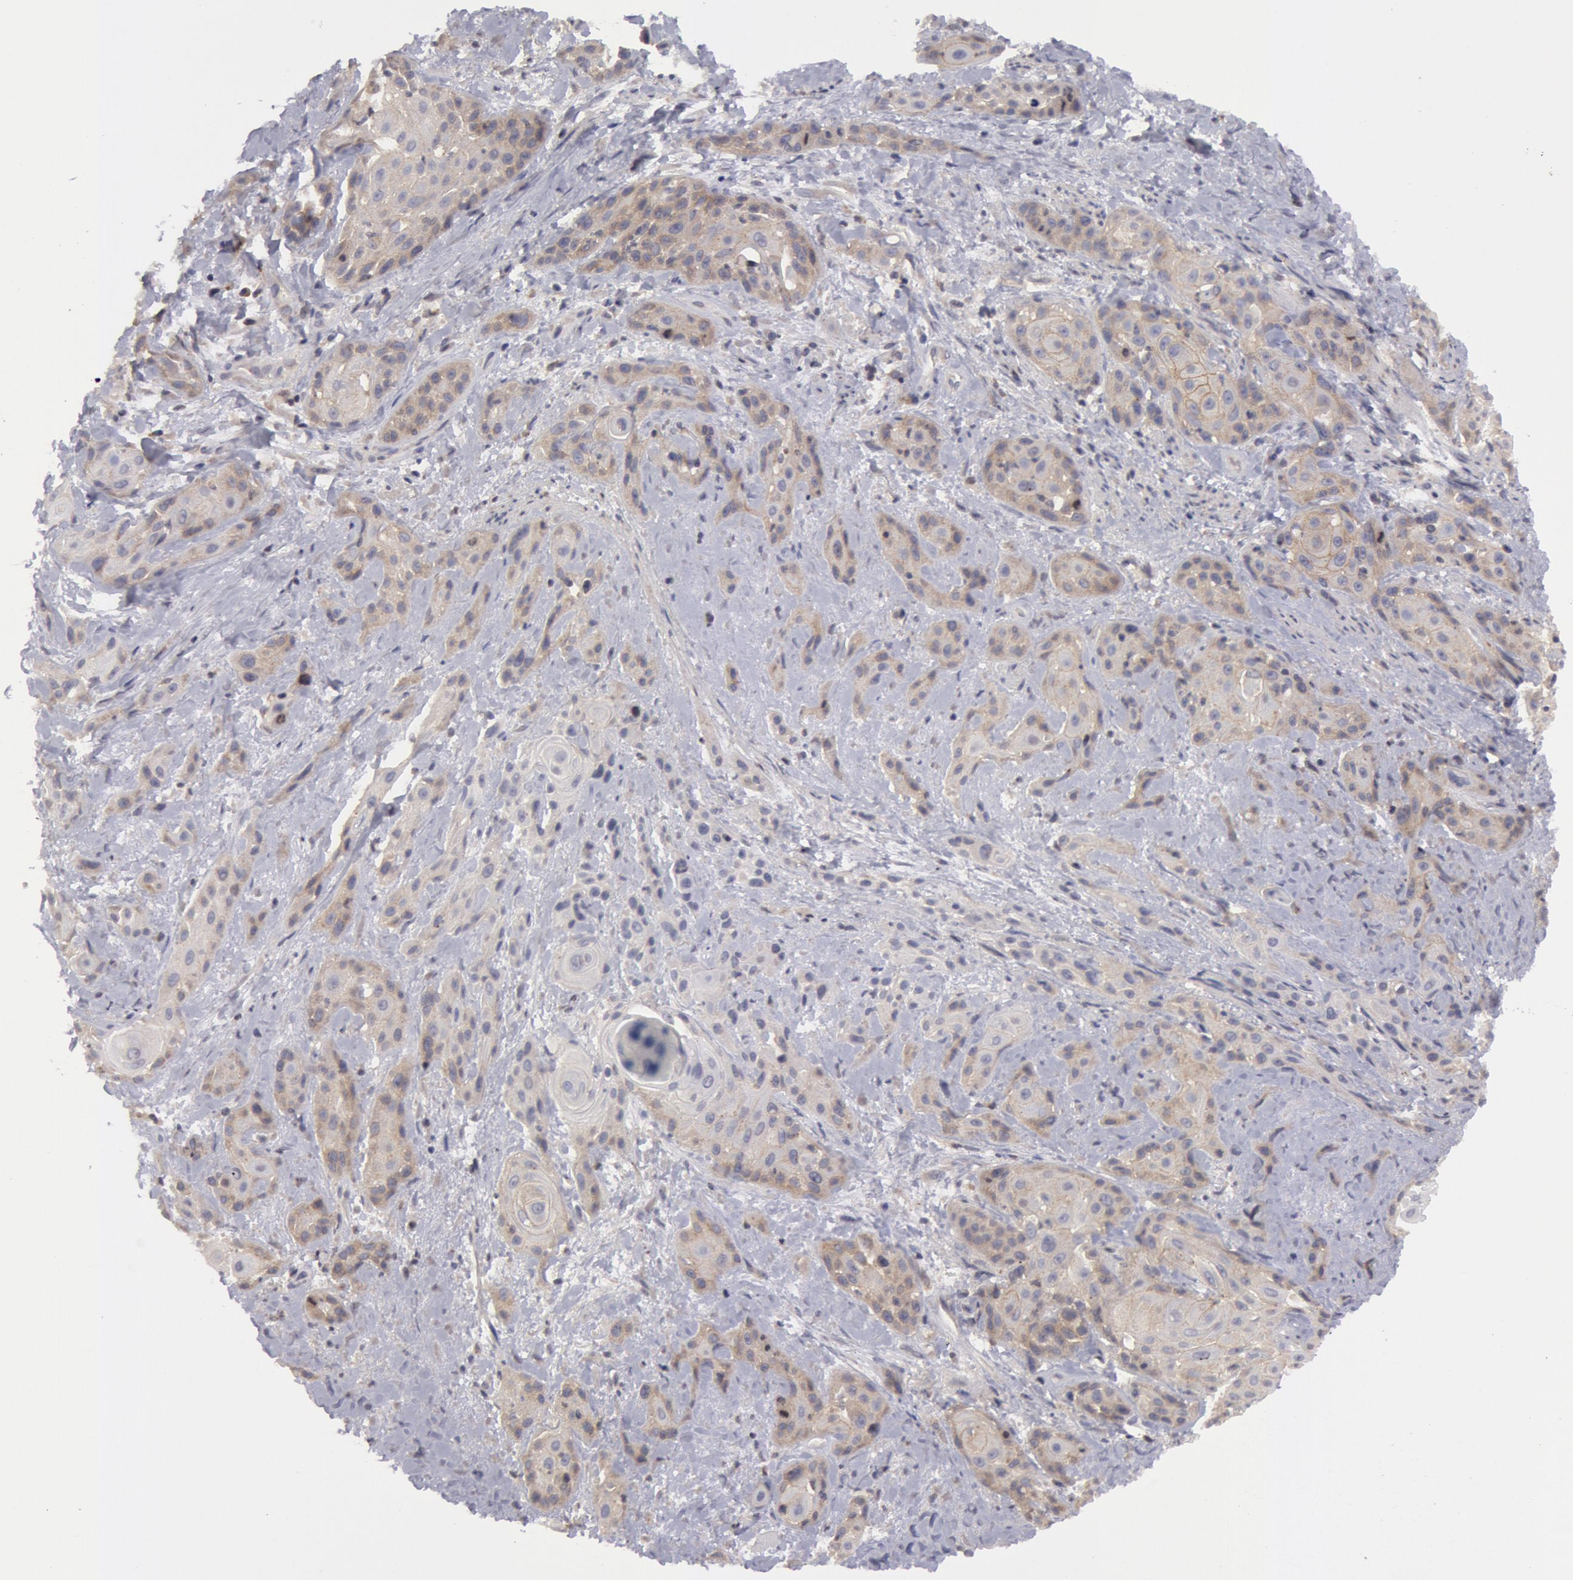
{"staining": {"intensity": "weak", "quantity": "25%-75%", "location": "cytoplasmic/membranous"}, "tissue": "skin cancer", "cell_type": "Tumor cells", "image_type": "cancer", "snomed": [{"axis": "morphology", "description": "Squamous cell carcinoma, NOS"}, {"axis": "topography", "description": "Skin"}, {"axis": "topography", "description": "Anal"}], "caption": "Skin cancer (squamous cell carcinoma) stained with a brown dye shows weak cytoplasmic/membranous positive expression in about 25%-75% of tumor cells.", "gene": "ERBB2", "patient": {"sex": "male", "age": 64}}